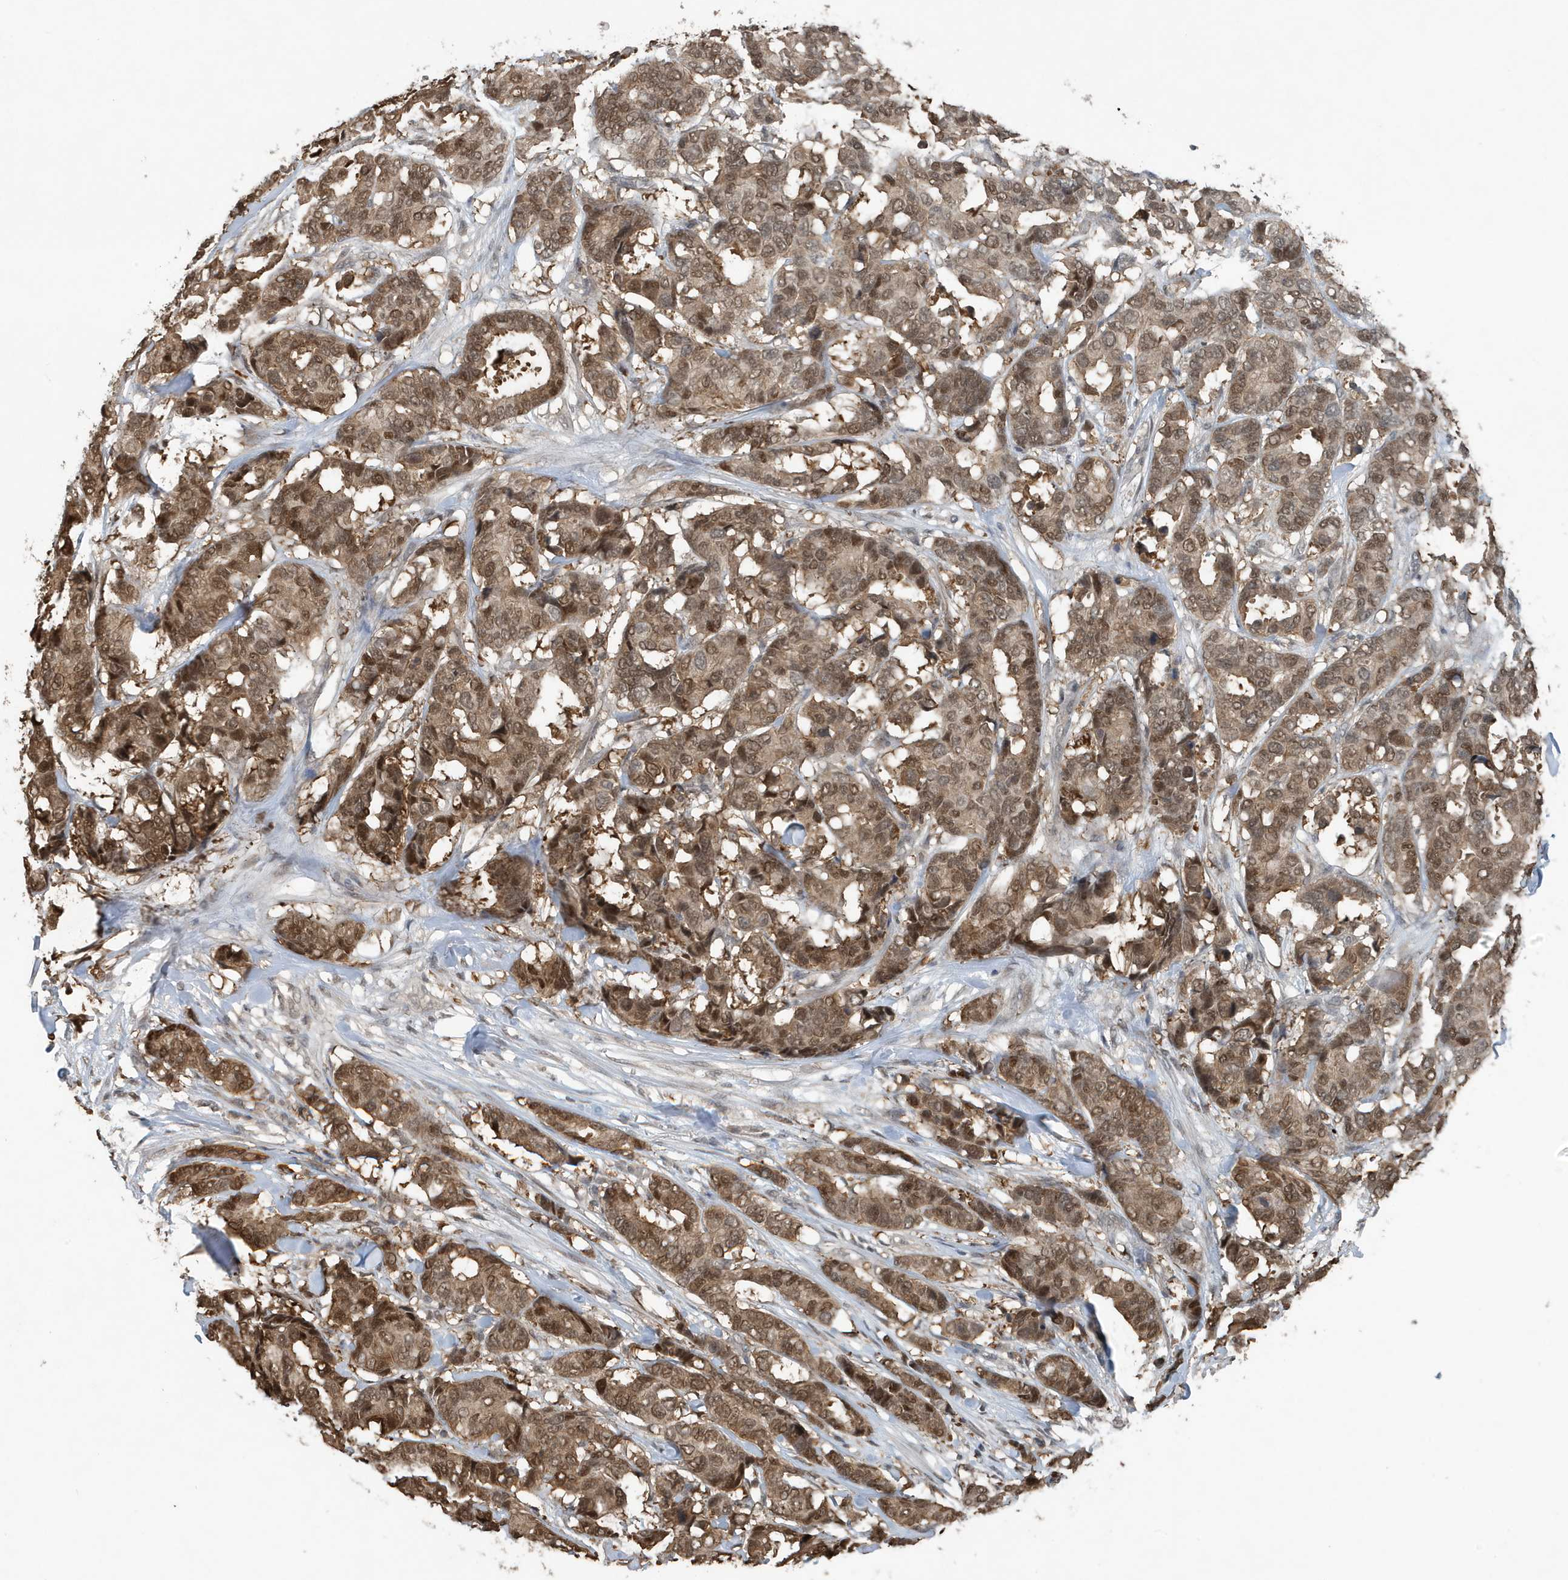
{"staining": {"intensity": "moderate", "quantity": ">75%", "location": "cytoplasmic/membranous,nuclear"}, "tissue": "breast cancer", "cell_type": "Tumor cells", "image_type": "cancer", "snomed": [{"axis": "morphology", "description": "Duct carcinoma"}, {"axis": "topography", "description": "Breast"}], "caption": "This histopathology image reveals breast cancer (invasive ductal carcinoma) stained with immunohistochemistry (IHC) to label a protein in brown. The cytoplasmic/membranous and nuclear of tumor cells show moderate positivity for the protein. Nuclei are counter-stained blue.", "gene": "HSPA1A", "patient": {"sex": "female", "age": 87}}